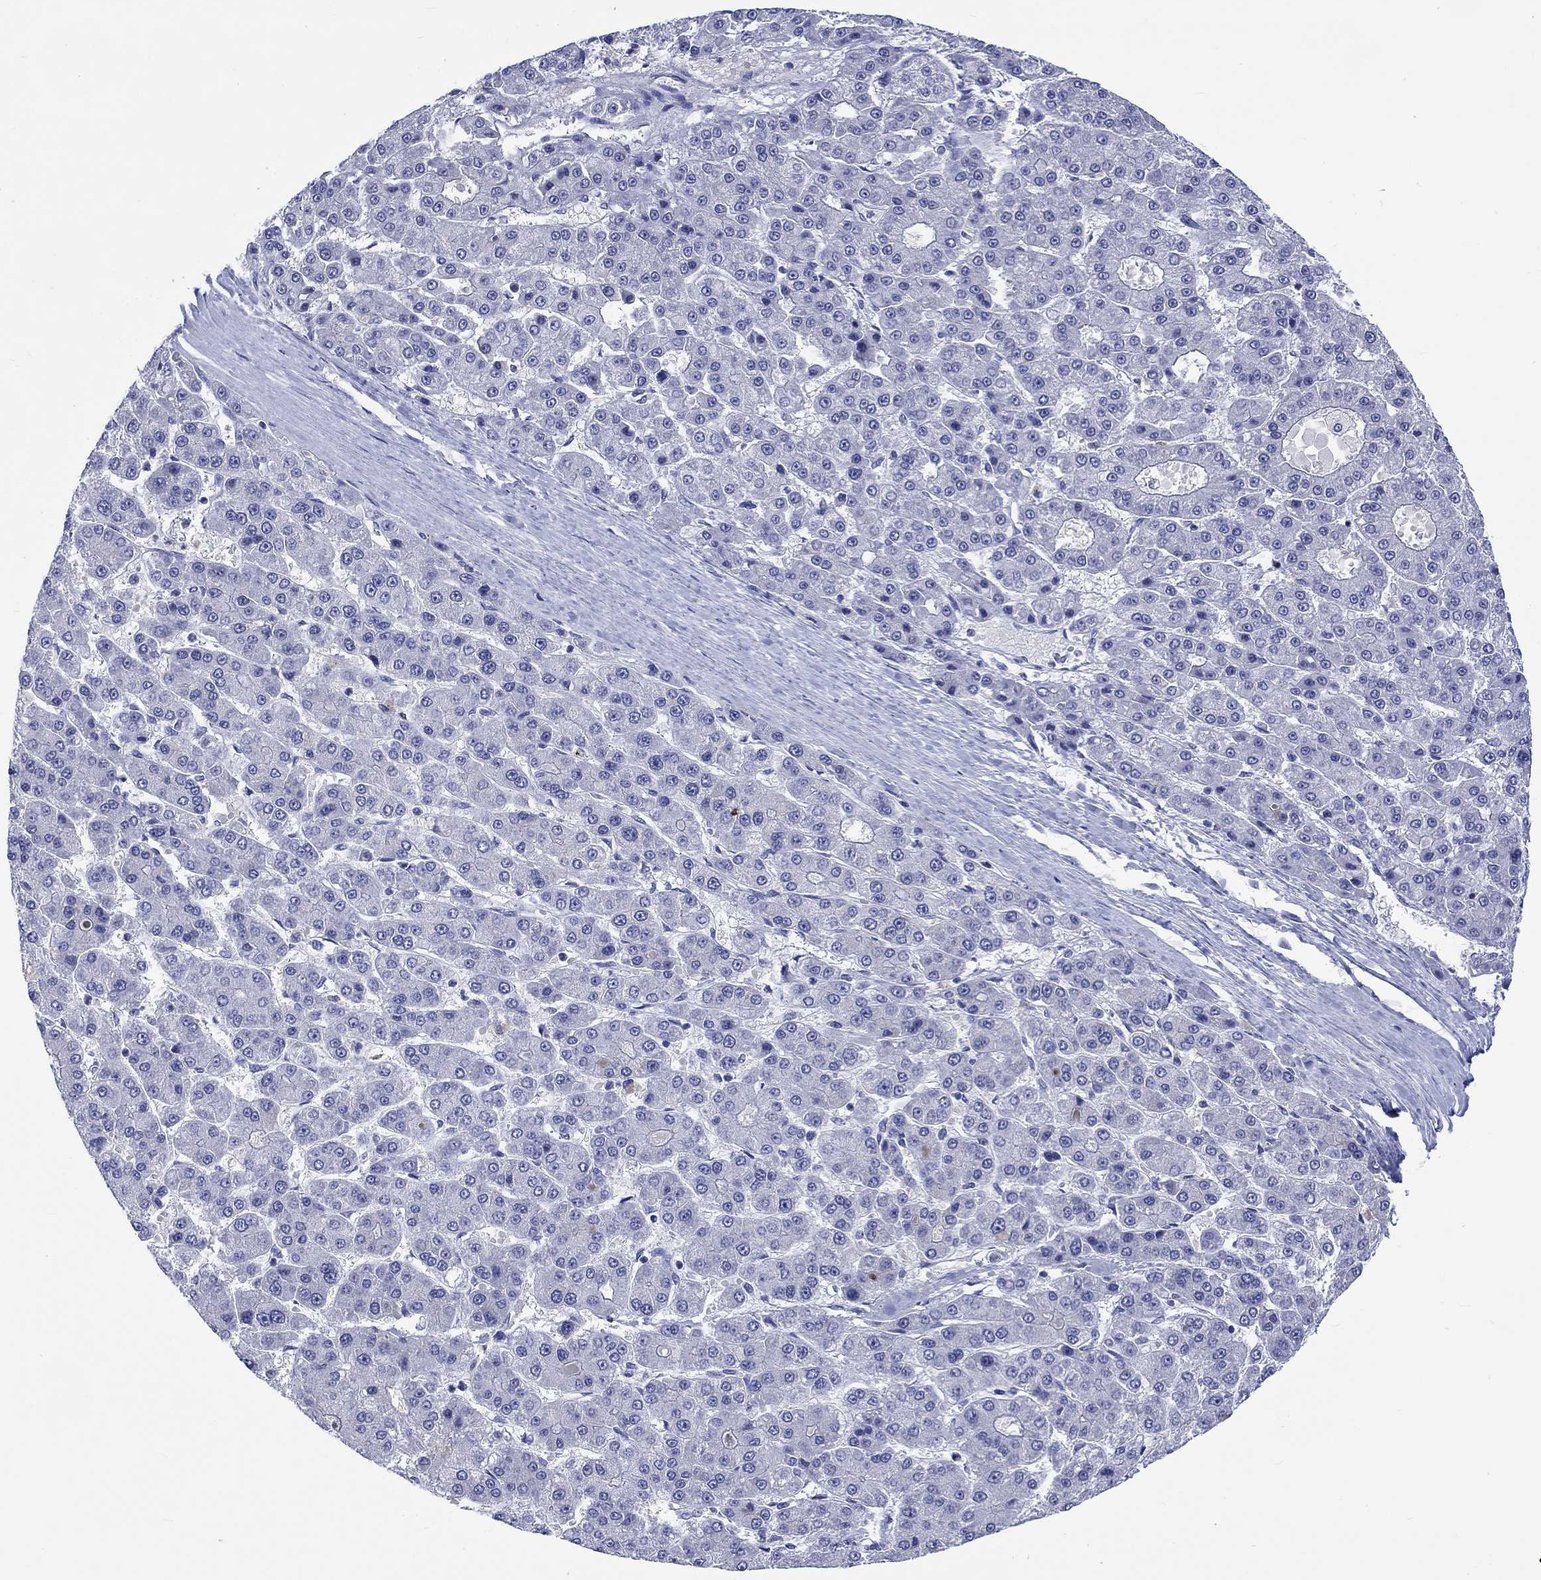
{"staining": {"intensity": "negative", "quantity": "none", "location": "none"}, "tissue": "liver cancer", "cell_type": "Tumor cells", "image_type": "cancer", "snomed": [{"axis": "morphology", "description": "Carcinoma, Hepatocellular, NOS"}, {"axis": "topography", "description": "Liver"}], "caption": "There is no significant positivity in tumor cells of liver hepatocellular carcinoma. The staining is performed using DAB brown chromogen with nuclei counter-stained in using hematoxylin.", "gene": "TOMM20L", "patient": {"sex": "male", "age": 70}}